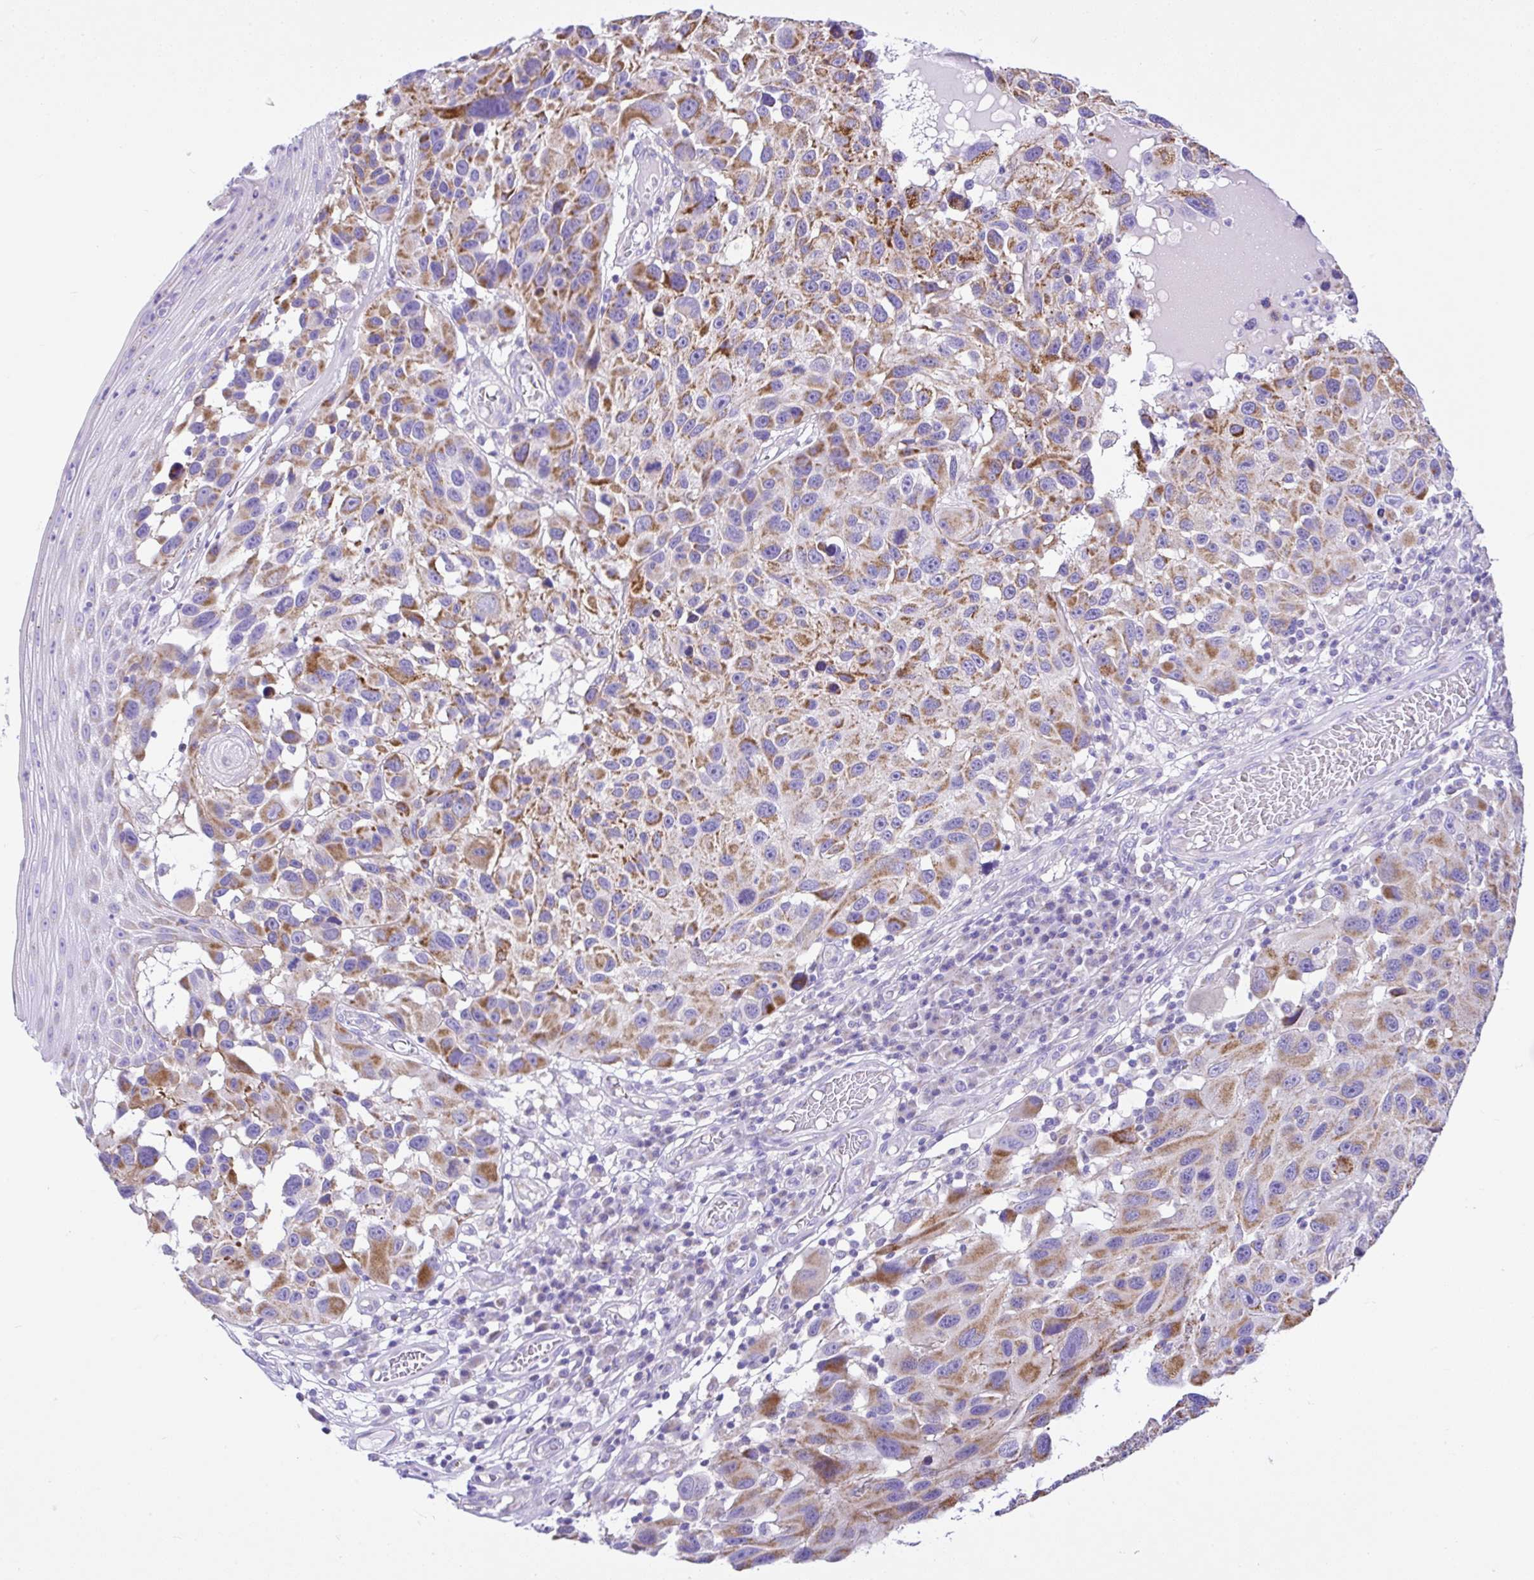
{"staining": {"intensity": "moderate", "quantity": ">75%", "location": "cytoplasmic/membranous"}, "tissue": "melanoma", "cell_type": "Tumor cells", "image_type": "cancer", "snomed": [{"axis": "morphology", "description": "Malignant melanoma, NOS"}, {"axis": "topography", "description": "Skin"}], "caption": "This is a histology image of immunohistochemistry (IHC) staining of malignant melanoma, which shows moderate staining in the cytoplasmic/membranous of tumor cells.", "gene": "SLC13A1", "patient": {"sex": "male", "age": 53}}